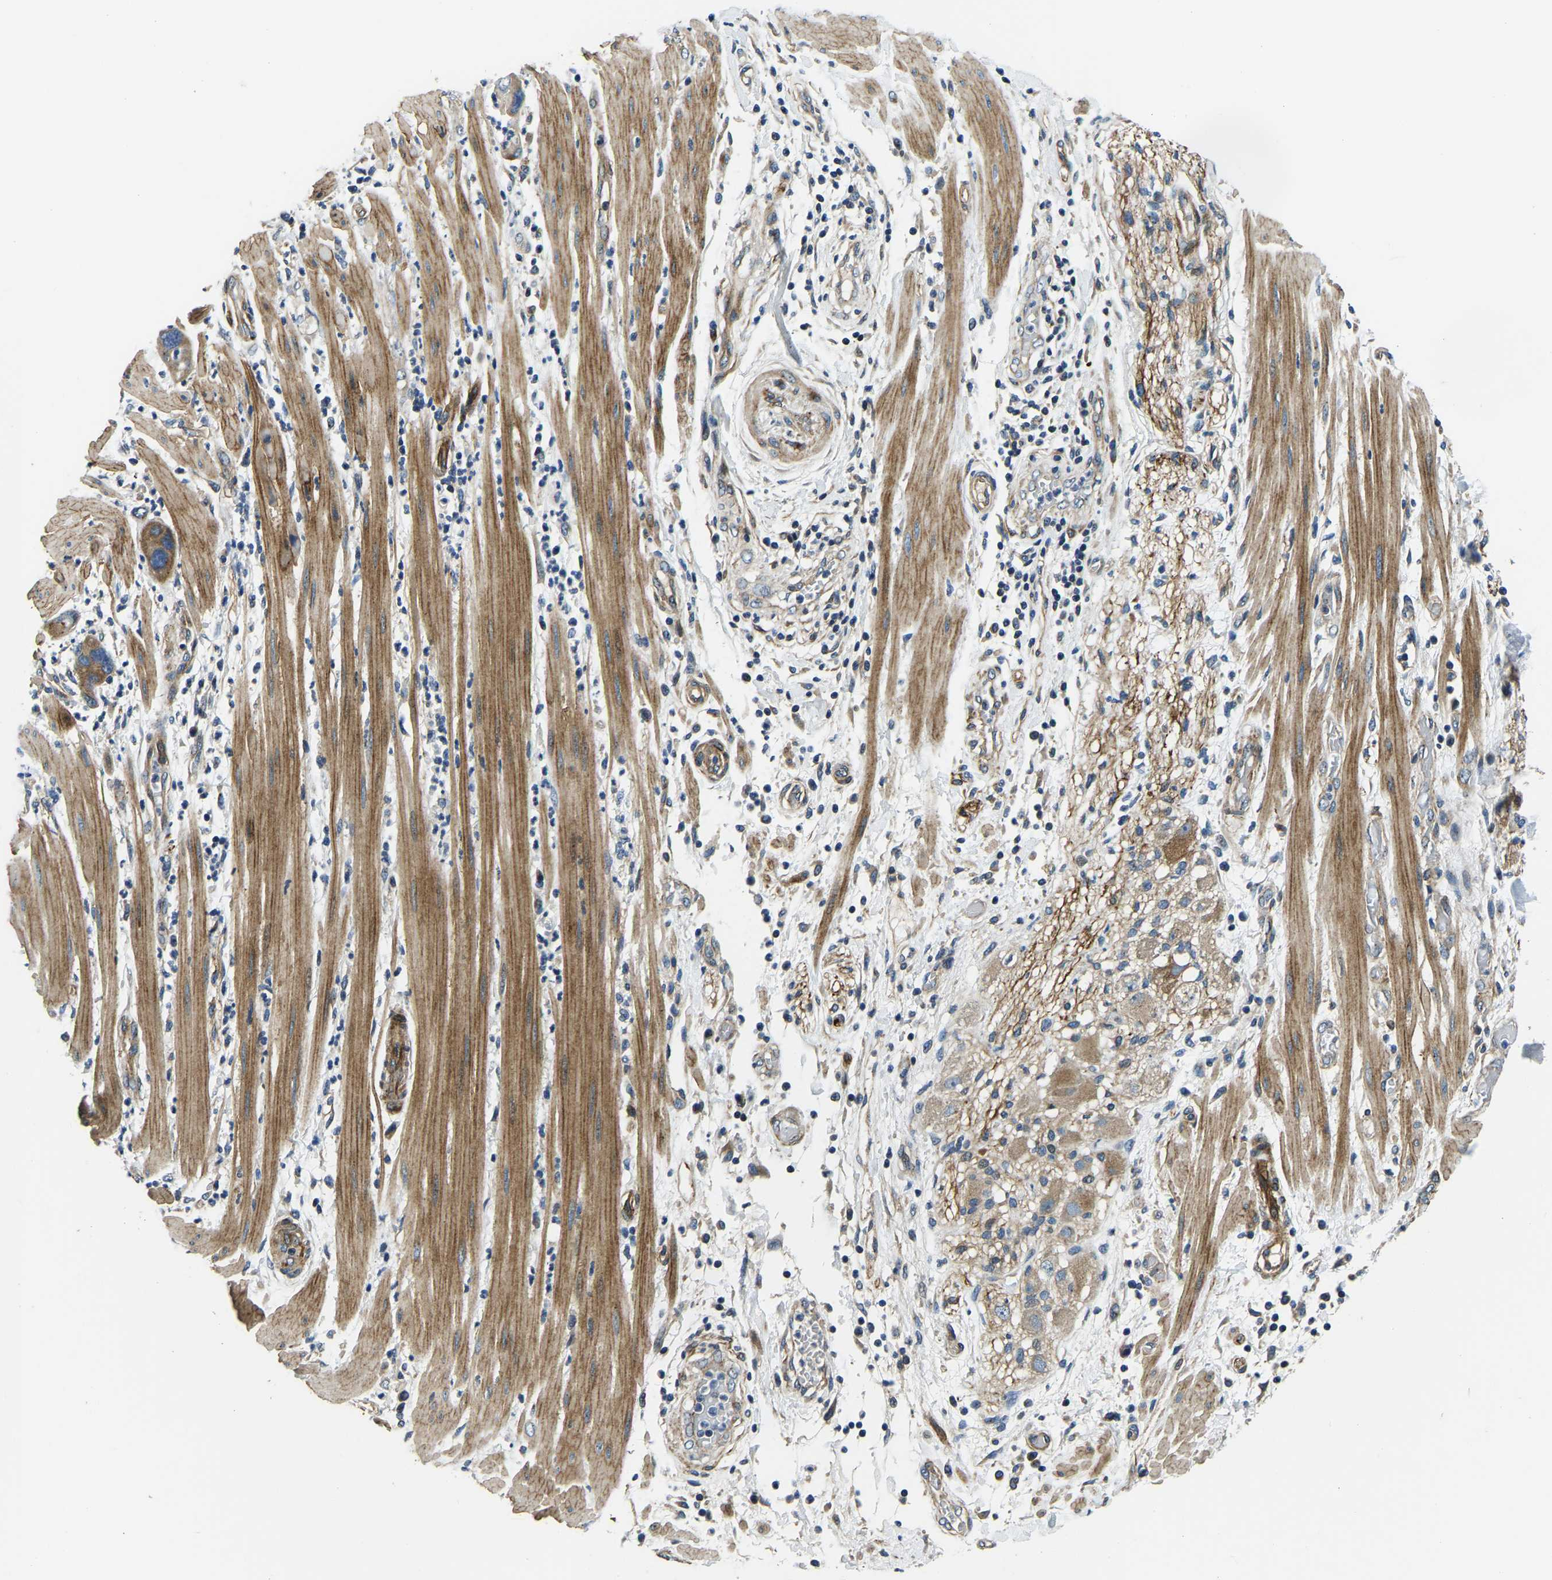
{"staining": {"intensity": "moderate", "quantity": ">75%", "location": "cytoplasmic/membranous"}, "tissue": "pancreatic cancer", "cell_type": "Tumor cells", "image_type": "cancer", "snomed": [{"axis": "morphology", "description": "Adenocarcinoma, NOS"}, {"axis": "topography", "description": "Pancreas"}], "caption": "Protein staining of pancreatic cancer tissue exhibits moderate cytoplasmic/membranous expression in about >75% of tumor cells. (DAB (3,3'-diaminobenzidine) IHC, brown staining for protein, blue staining for nuclei).", "gene": "RNF39", "patient": {"sex": "female", "age": 71}}